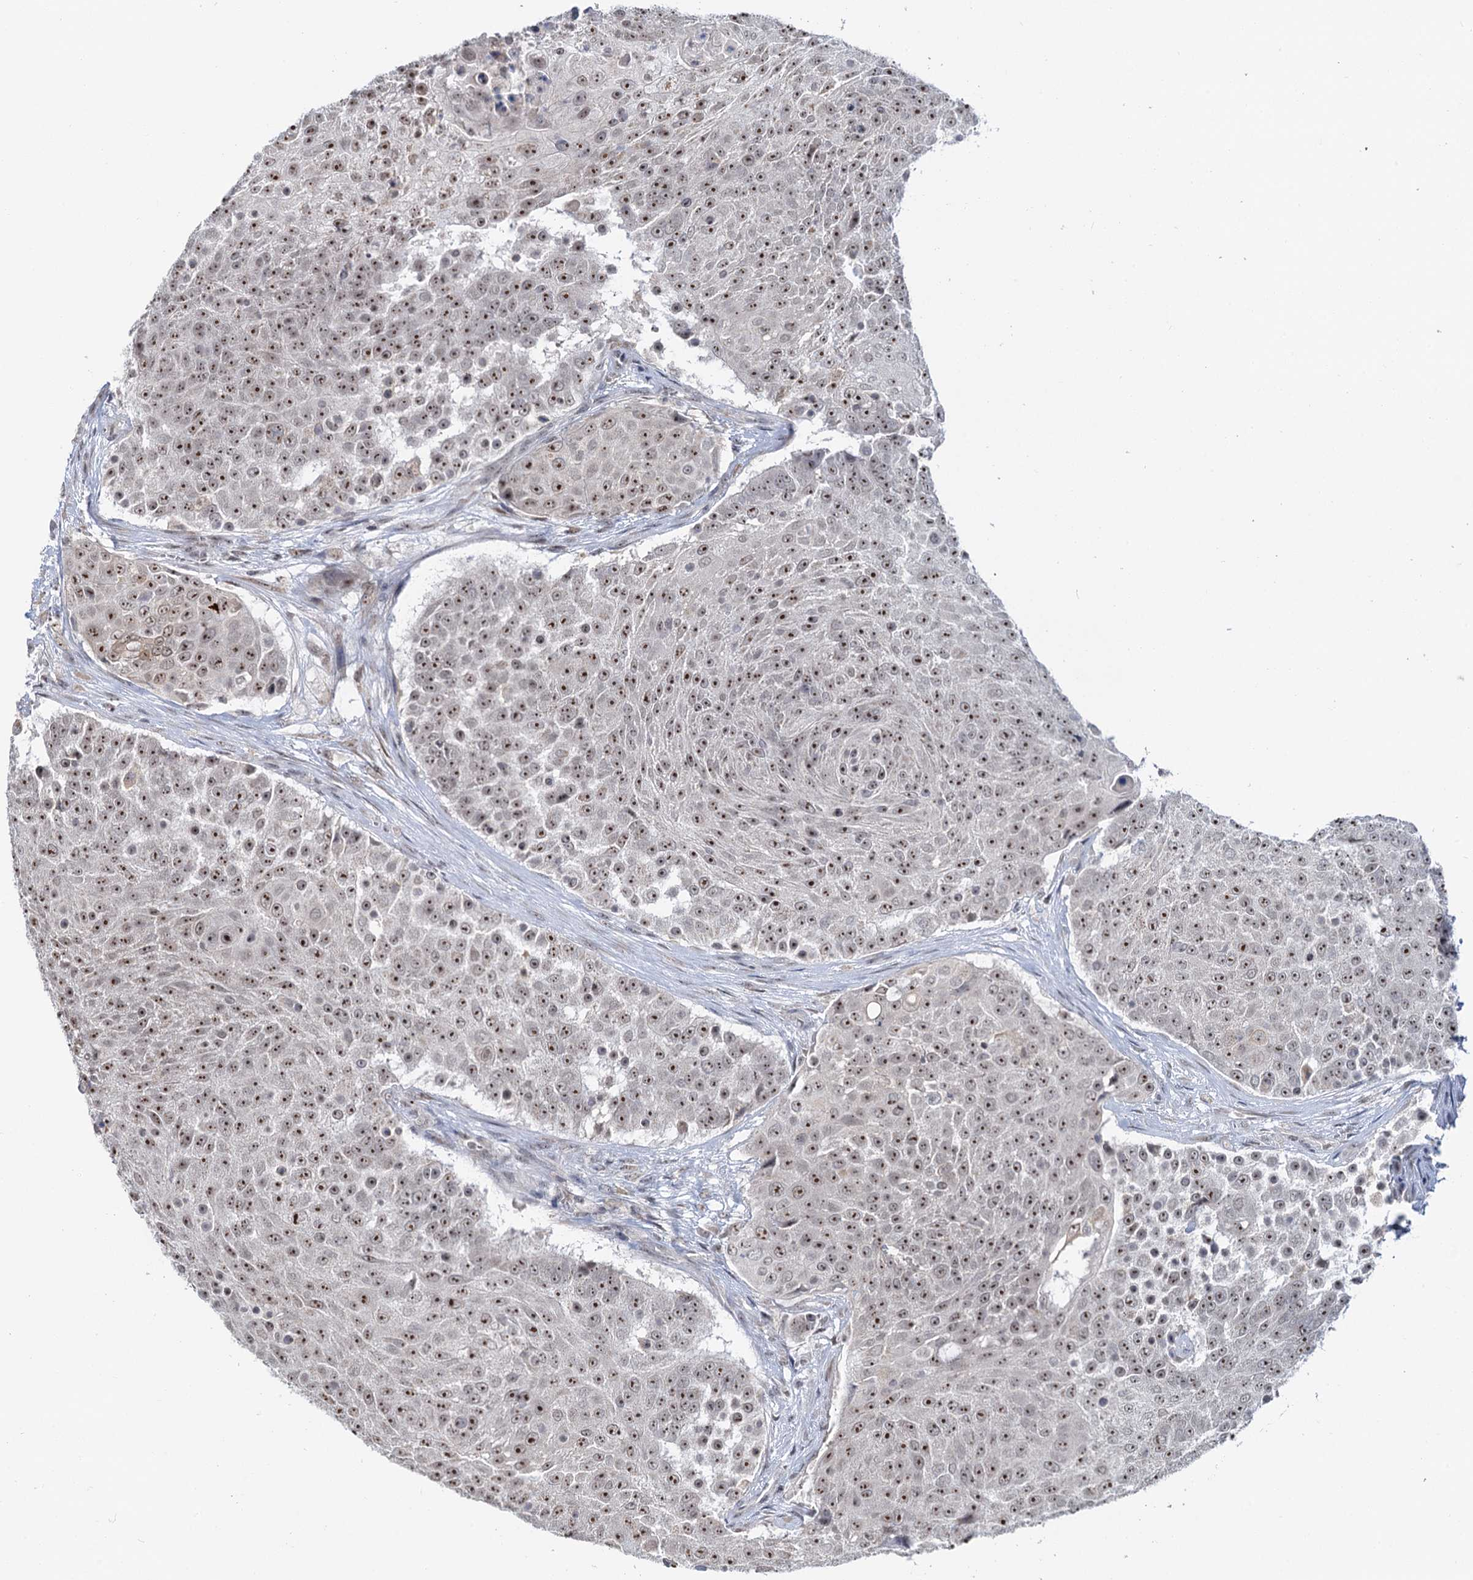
{"staining": {"intensity": "moderate", "quantity": ">75%", "location": "nuclear"}, "tissue": "urothelial cancer", "cell_type": "Tumor cells", "image_type": "cancer", "snomed": [{"axis": "morphology", "description": "Urothelial carcinoma, High grade"}, {"axis": "topography", "description": "Urinary bladder"}], "caption": "Immunohistochemical staining of human urothelial carcinoma (high-grade) exhibits medium levels of moderate nuclear positivity in approximately >75% of tumor cells. The staining was performed using DAB, with brown indicating positive protein expression. Nuclei are stained blue with hematoxylin.", "gene": "NAT10", "patient": {"sex": "female", "age": 63}}